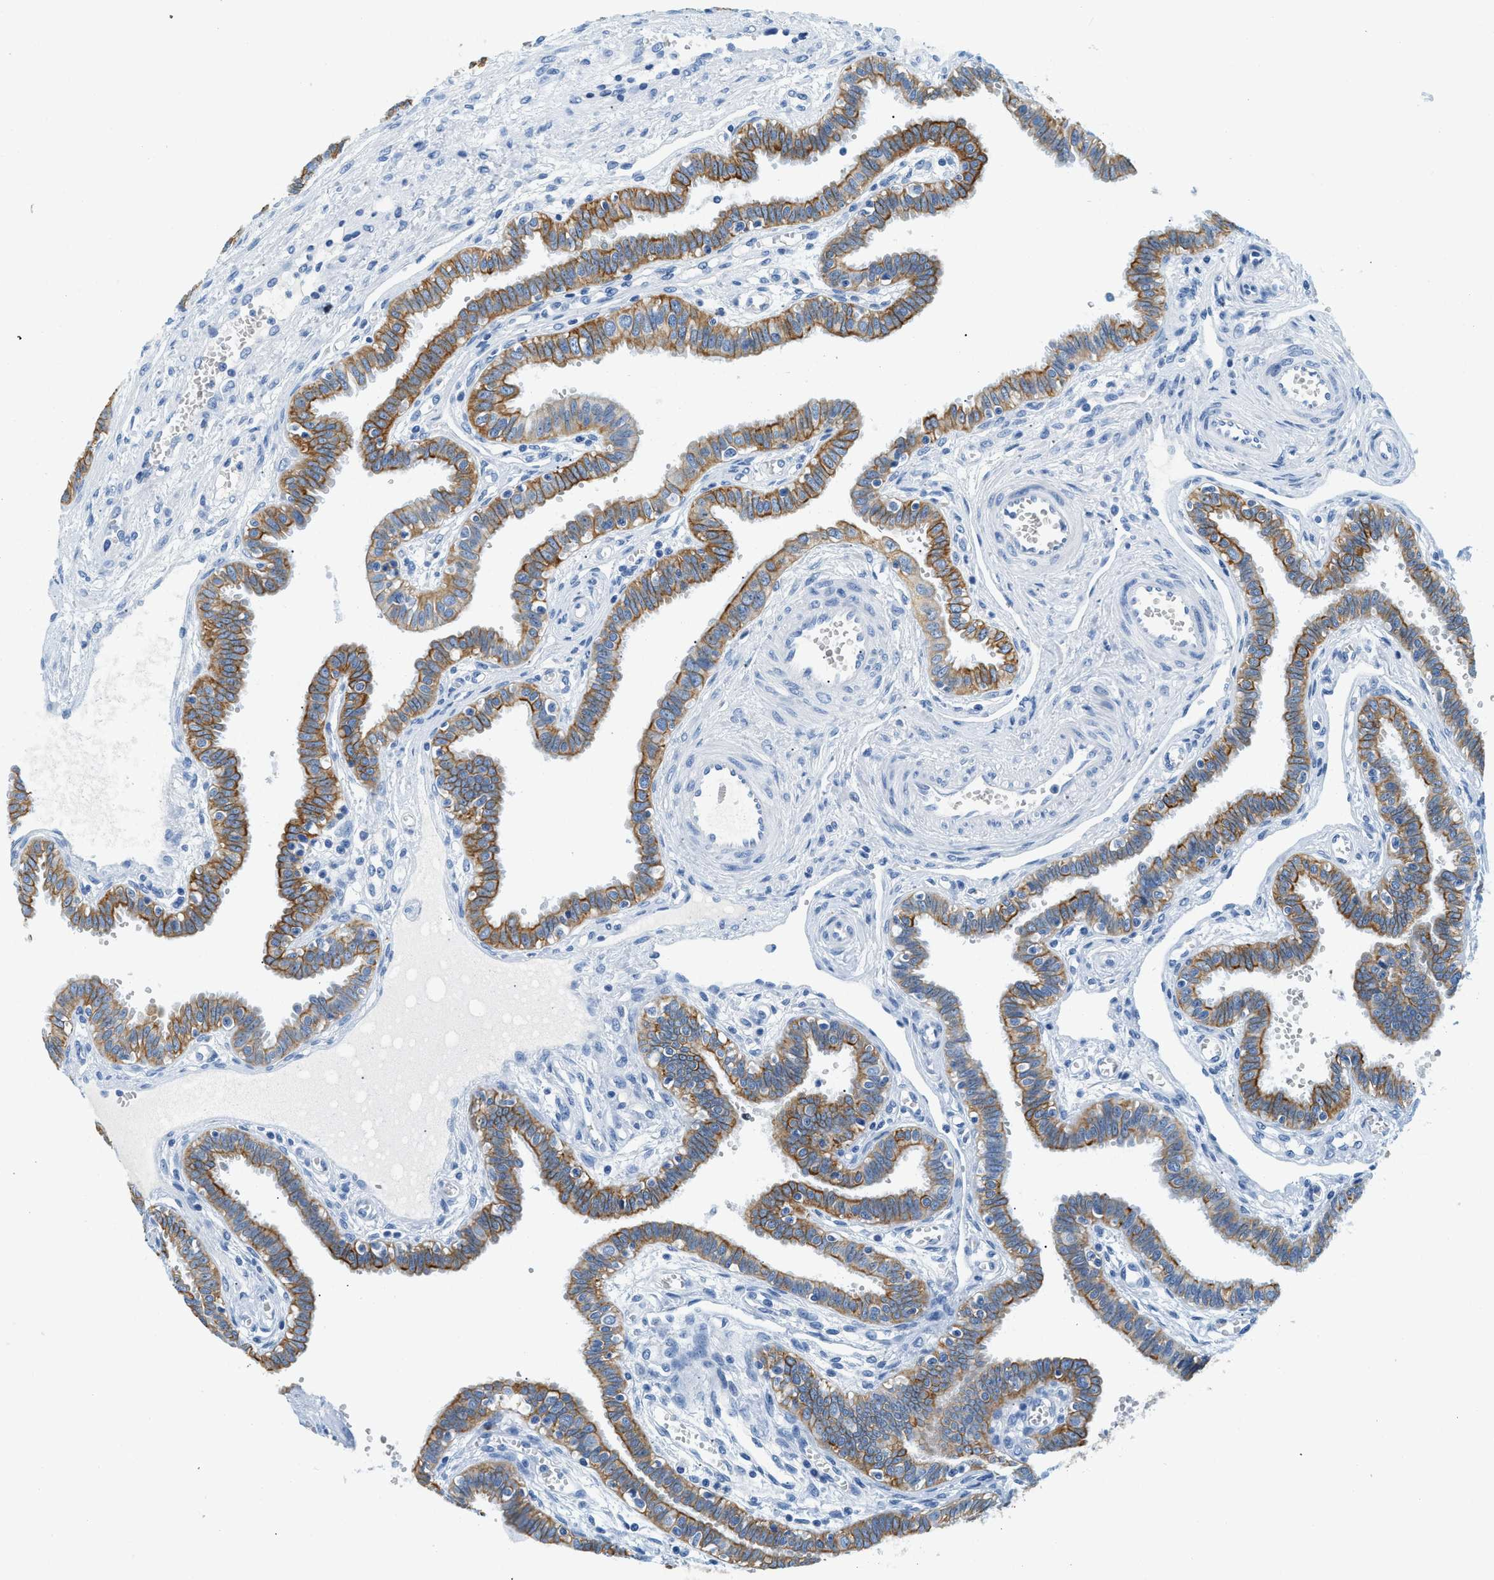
{"staining": {"intensity": "moderate", "quantity": ">75%", "location": "cytoplasmic/membranous"}, "tissue": "fallopian tube", "cell_type": "Glandular cells", "image_type": "normal", "snomed": [{"axis": "morphology", "description": "Normal tissue, NOS"}, {"axis": "topography", "description": "Fallopian tube"}], "caption": "This is a photomicrograph of IHC staining of normal fallopian tube, which shows moderate staining in the cytoplasmic/membranous of glandular cells.", "gene": "STXBP2", "patient": {"sex": "female", "age": 32}}